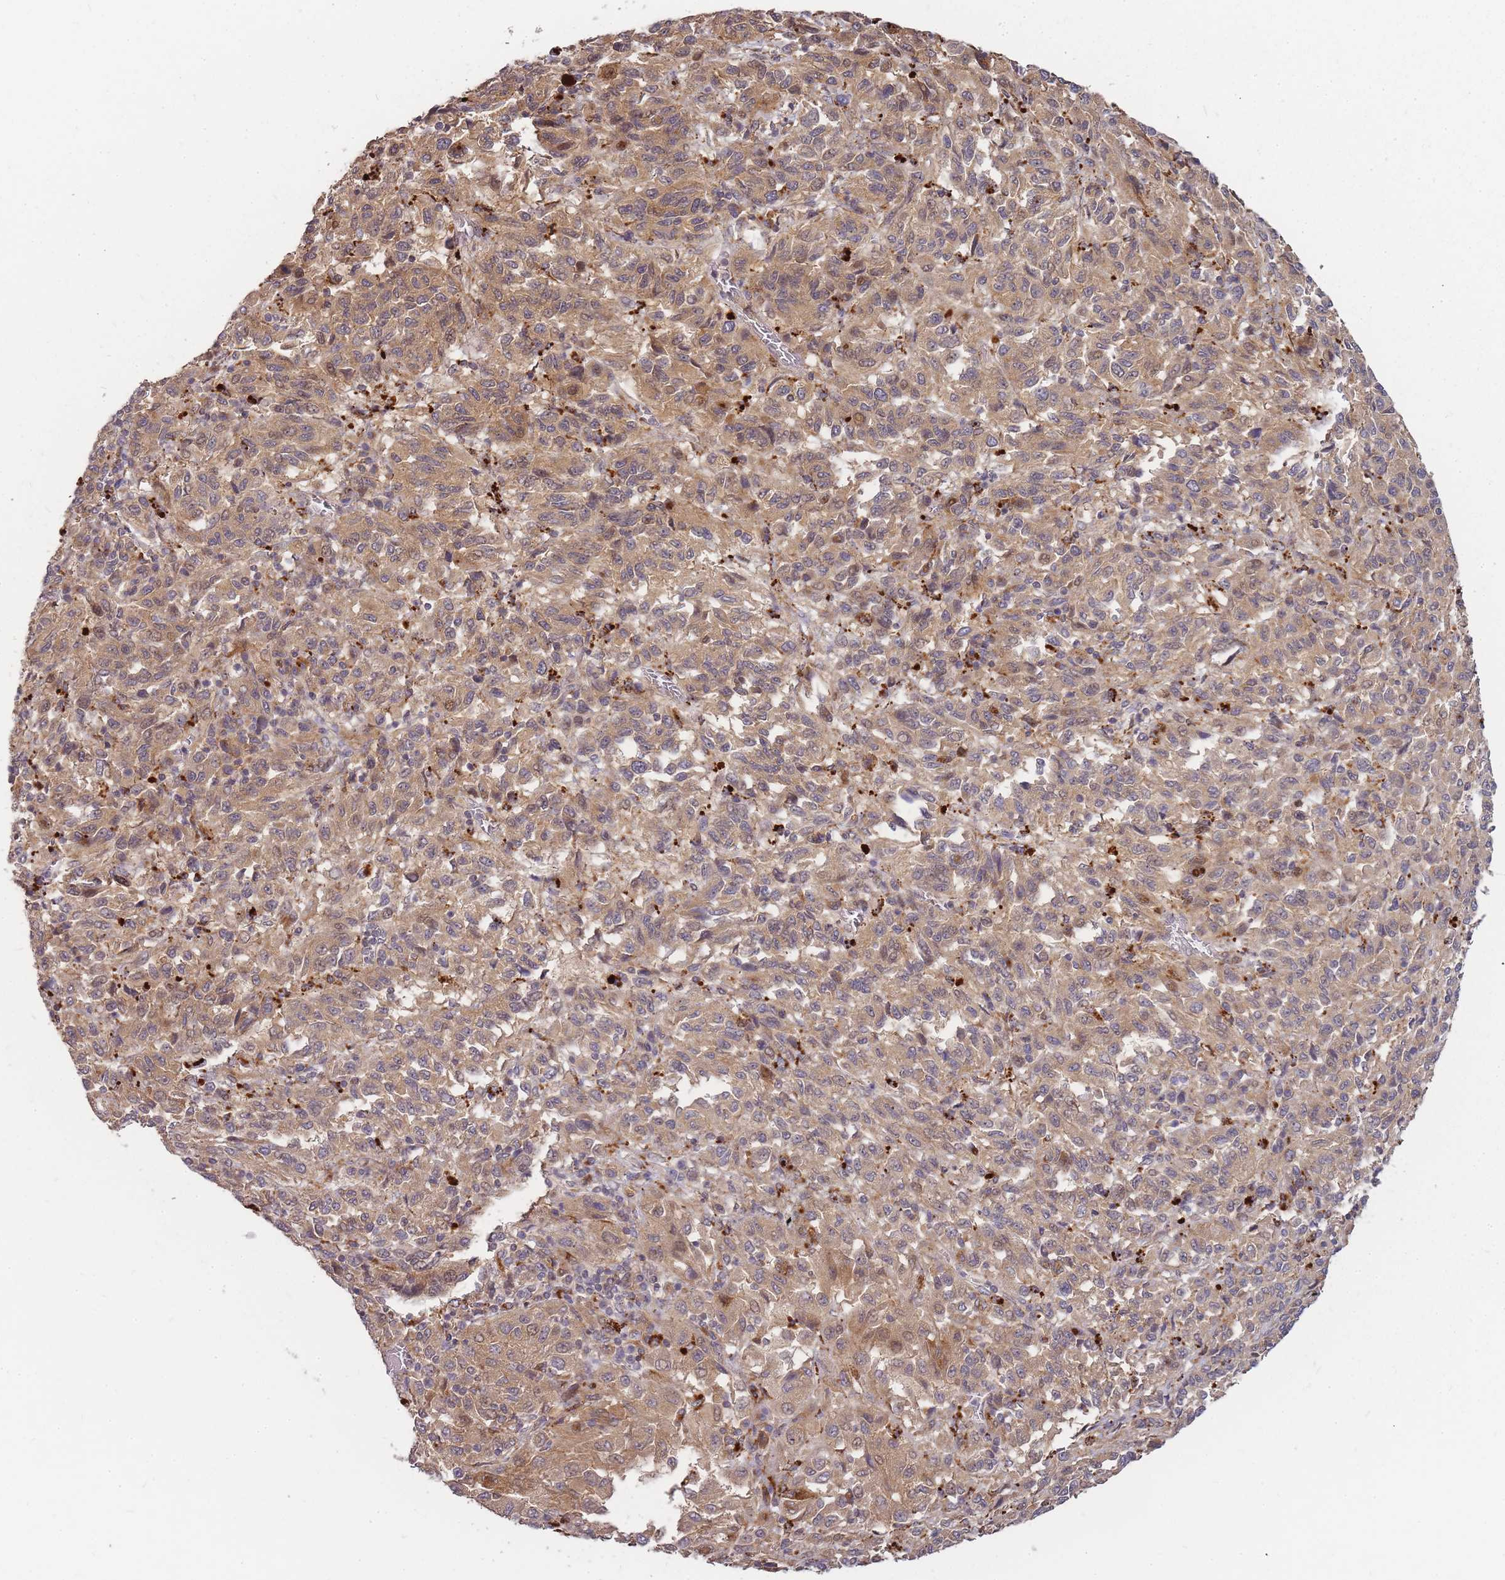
{"staining": {"intensity": "moderate", "quantity": ">75%", "location": "cytoplasmic/membranous"}, "tissue": "melanoma", "cell_type": "Tumor cells", "image_type": "cancer", "snomed": [{"axis": "morphology", "description": "Malignant melanoma, Metastatic site"}, {"axis": "topography", "description": "Lung"}], "caption": "Protein expression by immunohistochemistry reveals moderate cytoplasmic/membranous staining in about >75% of tumor cells in melanoma.", "gene": "ATG5", "patient": {"sex": "male", "age": 64}}